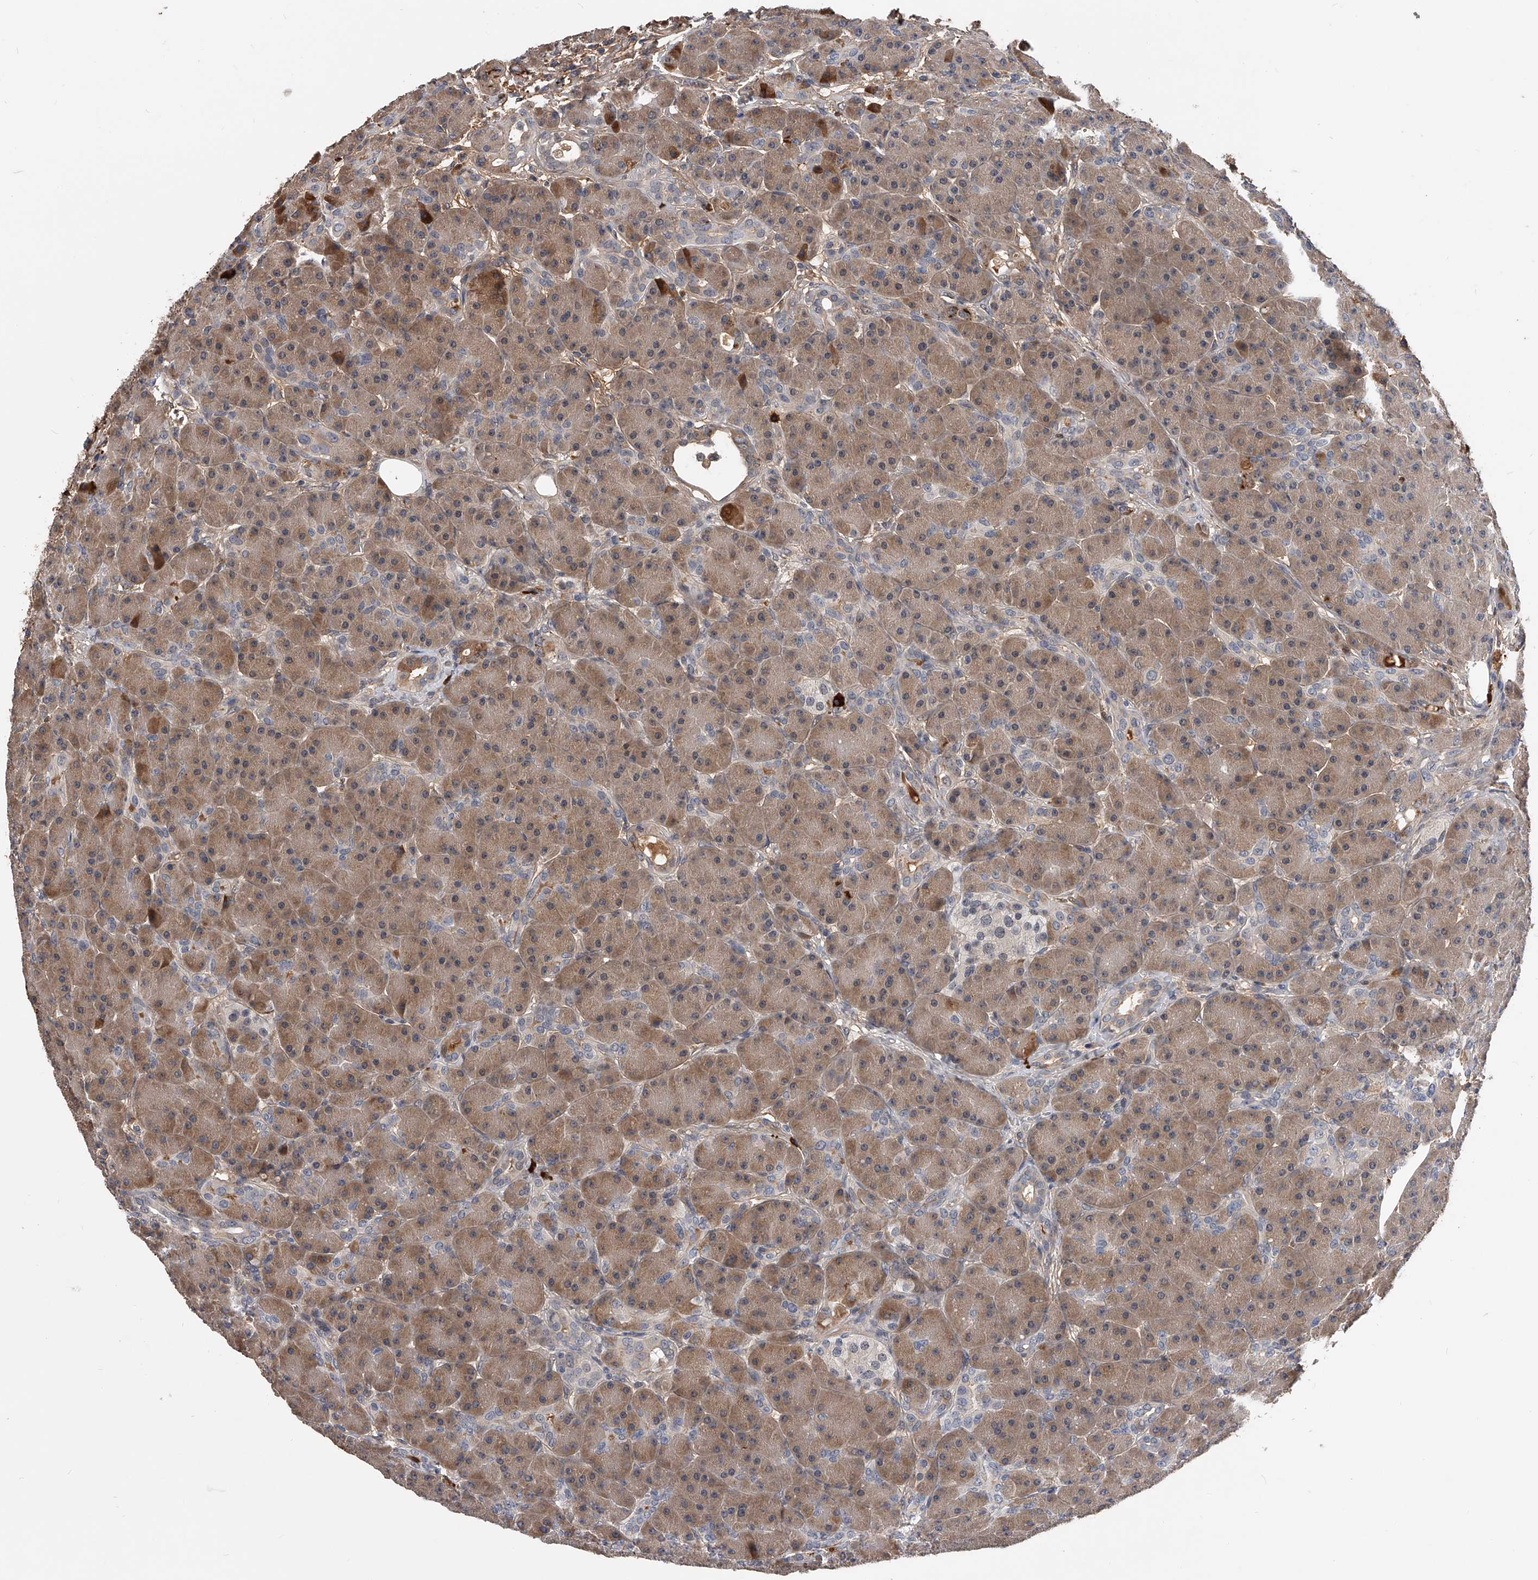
{"staining": {"intensity": "moderate", "quantity": ">75%", "location": "cytoplasmic/membranous"}, "tissue": "pancreas", "cell_type": "Exocrine glandular cells", "image_type": "normal", "snomed": [{"axis": "morphology", "description": "Normal tissue, NOS"}, {"axis": "topography", "description": "Pancreas"}], "caption": "About >75% of exocrine glandular cells in unremarkable pancreas exhibit moderate cytoplasmic/membranous protein staining as visualized by brown immunohistochemical staining.", "gene": "ZNF25", "patient": {"sex": "male", "age": 63}}